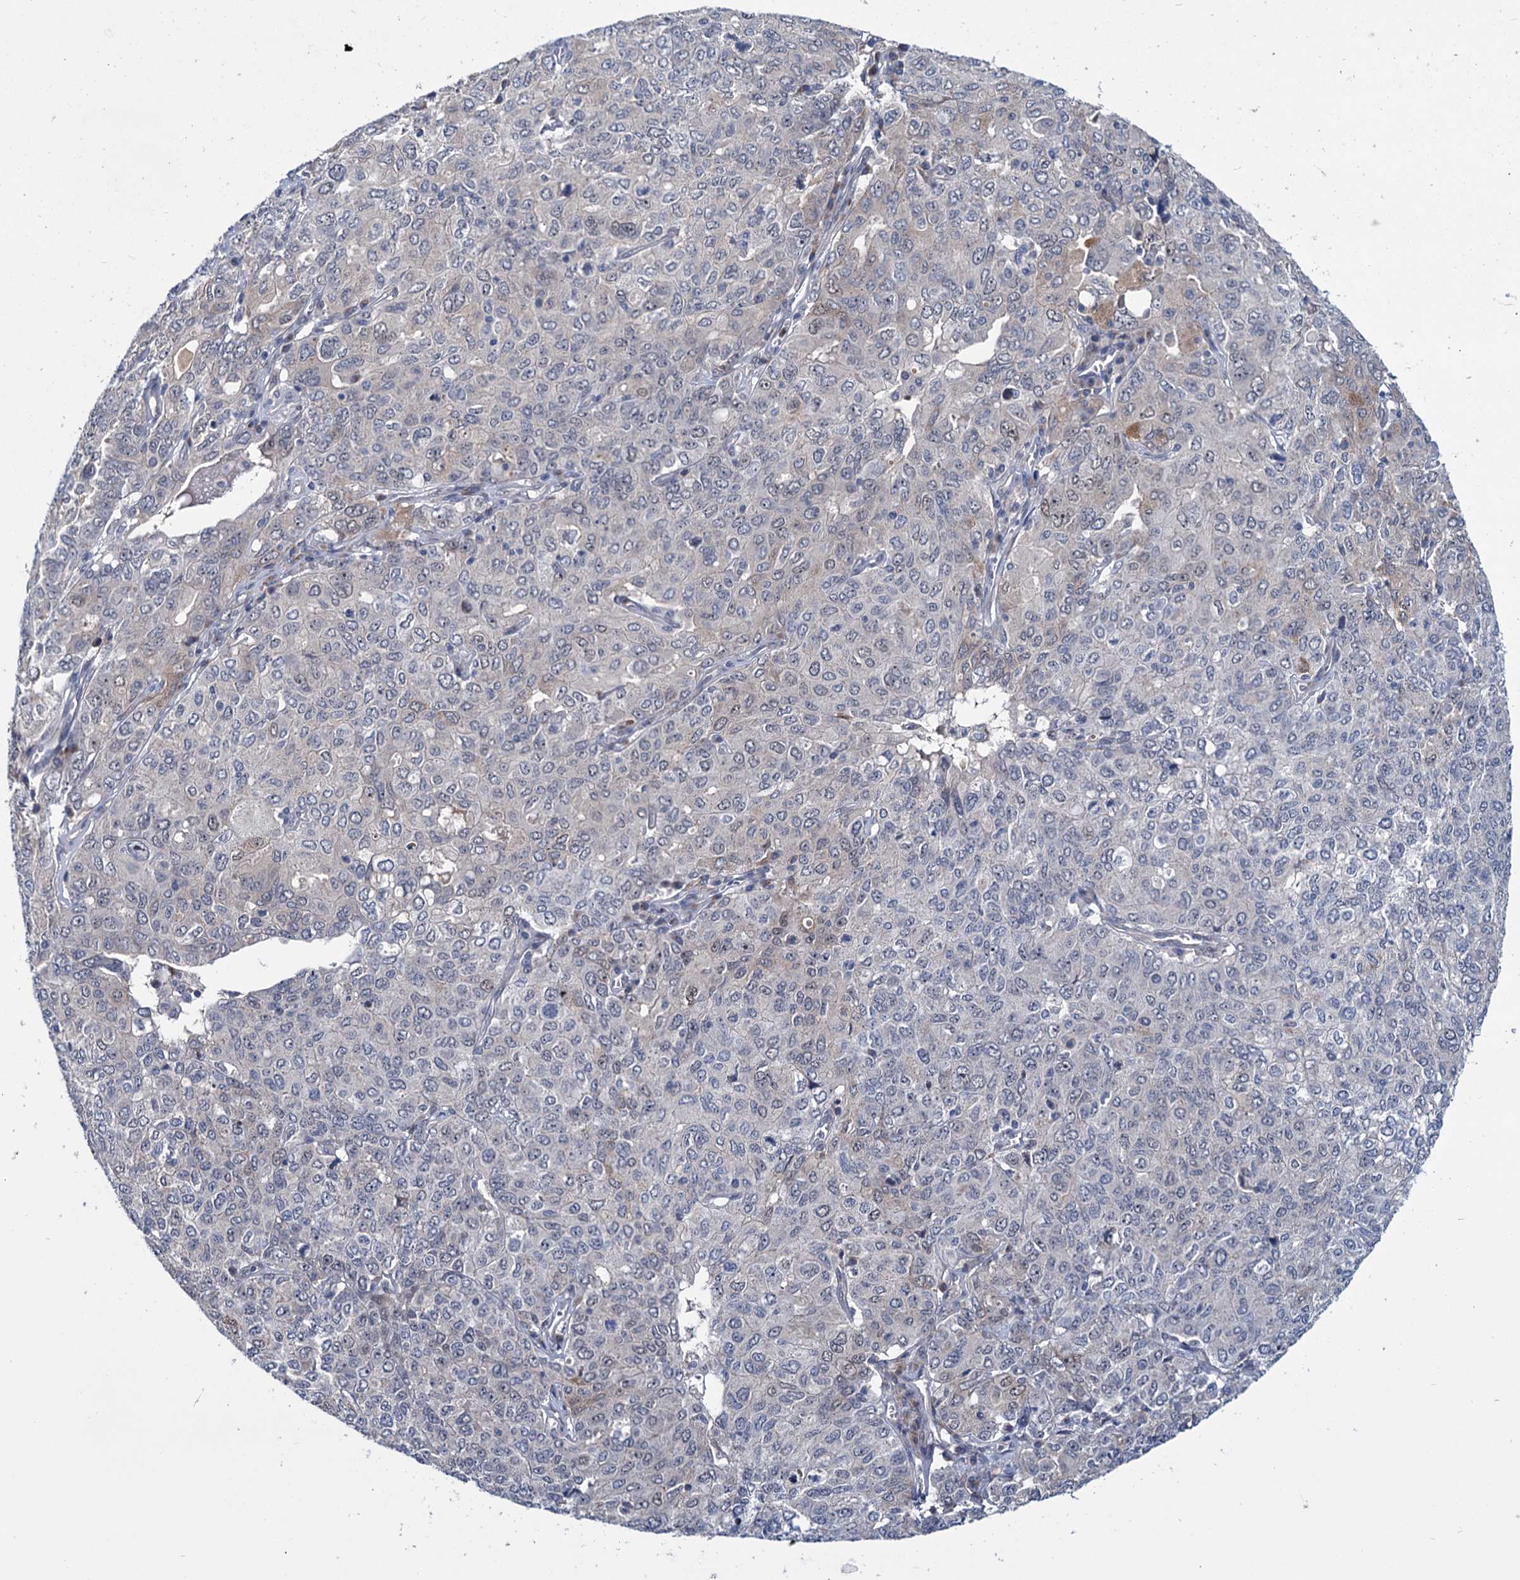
{"staining": {"intensity": "weak", "quantity": "<25%", "location": "cytoplasmic/membranous"}, "tissue": "ovarian cancer", "cell_type": "Tumor cells", "image_type": "cancer", "snomed": [{"axis": "morphology", "description": "Carcinoma, endometroid"}, {"axis": "topography", "description": "Ovary"}], "caption": "Ovarian cancer (endometroid carcinoma) stained for a protein using immunohistochemistry reveals no positivity tumor cells.", "gene": "EYA4", "patient": {"sex": "female", "age": 62}}